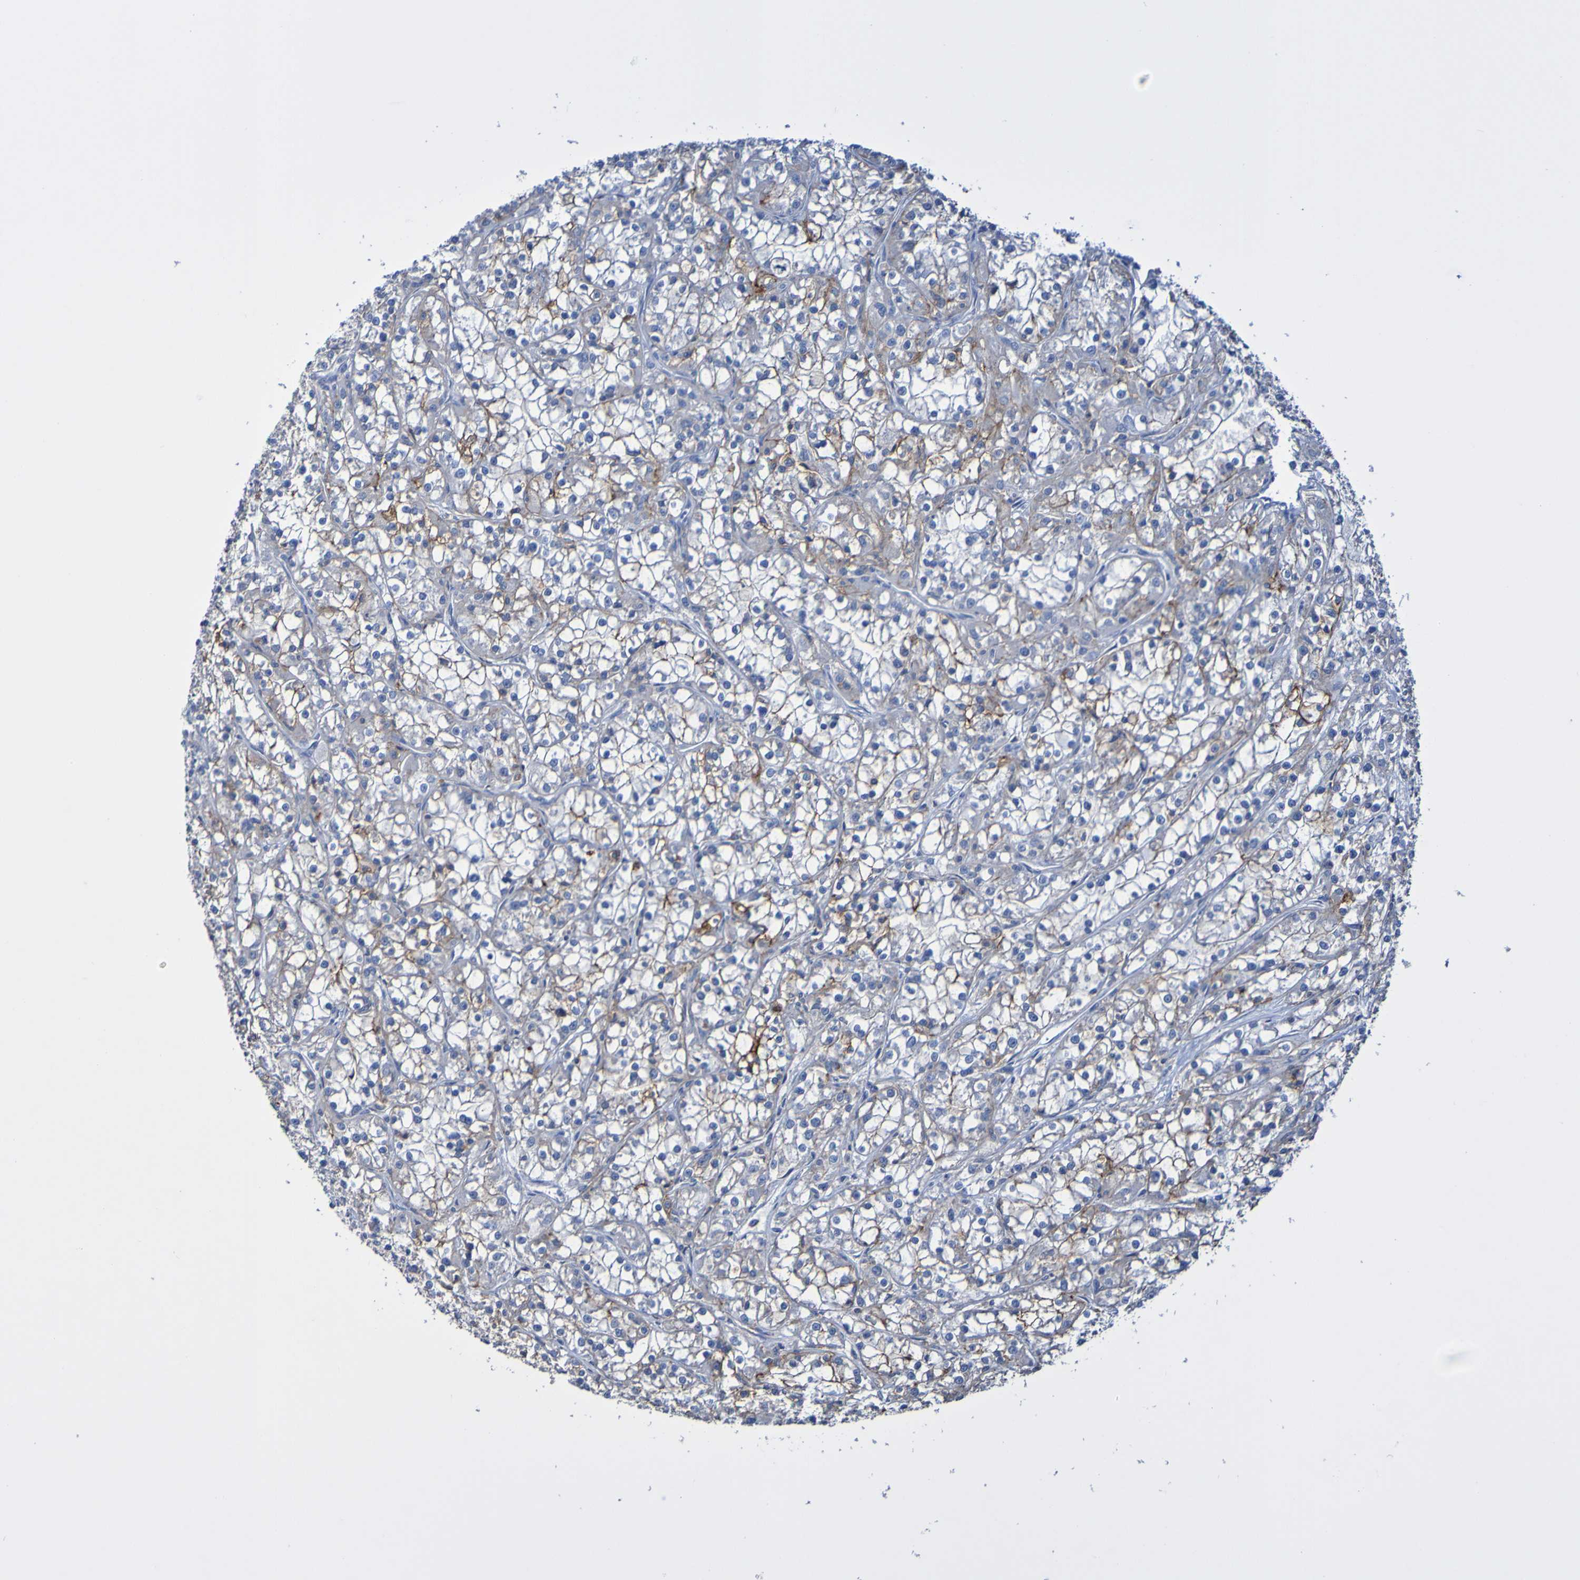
{"staining": {"intensity": "moderate", "quantity": "25%-75%", "location": "cytoplasmic/membranous"}, "tissue": "renal cancer", "cell_type": "Tumor cells", "image_type": "cancer", "snomed": [{"axis": "morphology", "description": "Adenocarcinoma, NOS"}, {"axis": "topography", "description": "Kidney"}], "caption": "The immunohistochemical stain labels moderate cytoplasmic/membranous expression in tumor cells of adenocarcinoma (renal) tissue. (brown staining indicates protein expression, while blue staining denotes nuclei).", "gene": "SLC3A2", "patient": {"sex": "female", "age": 52}}